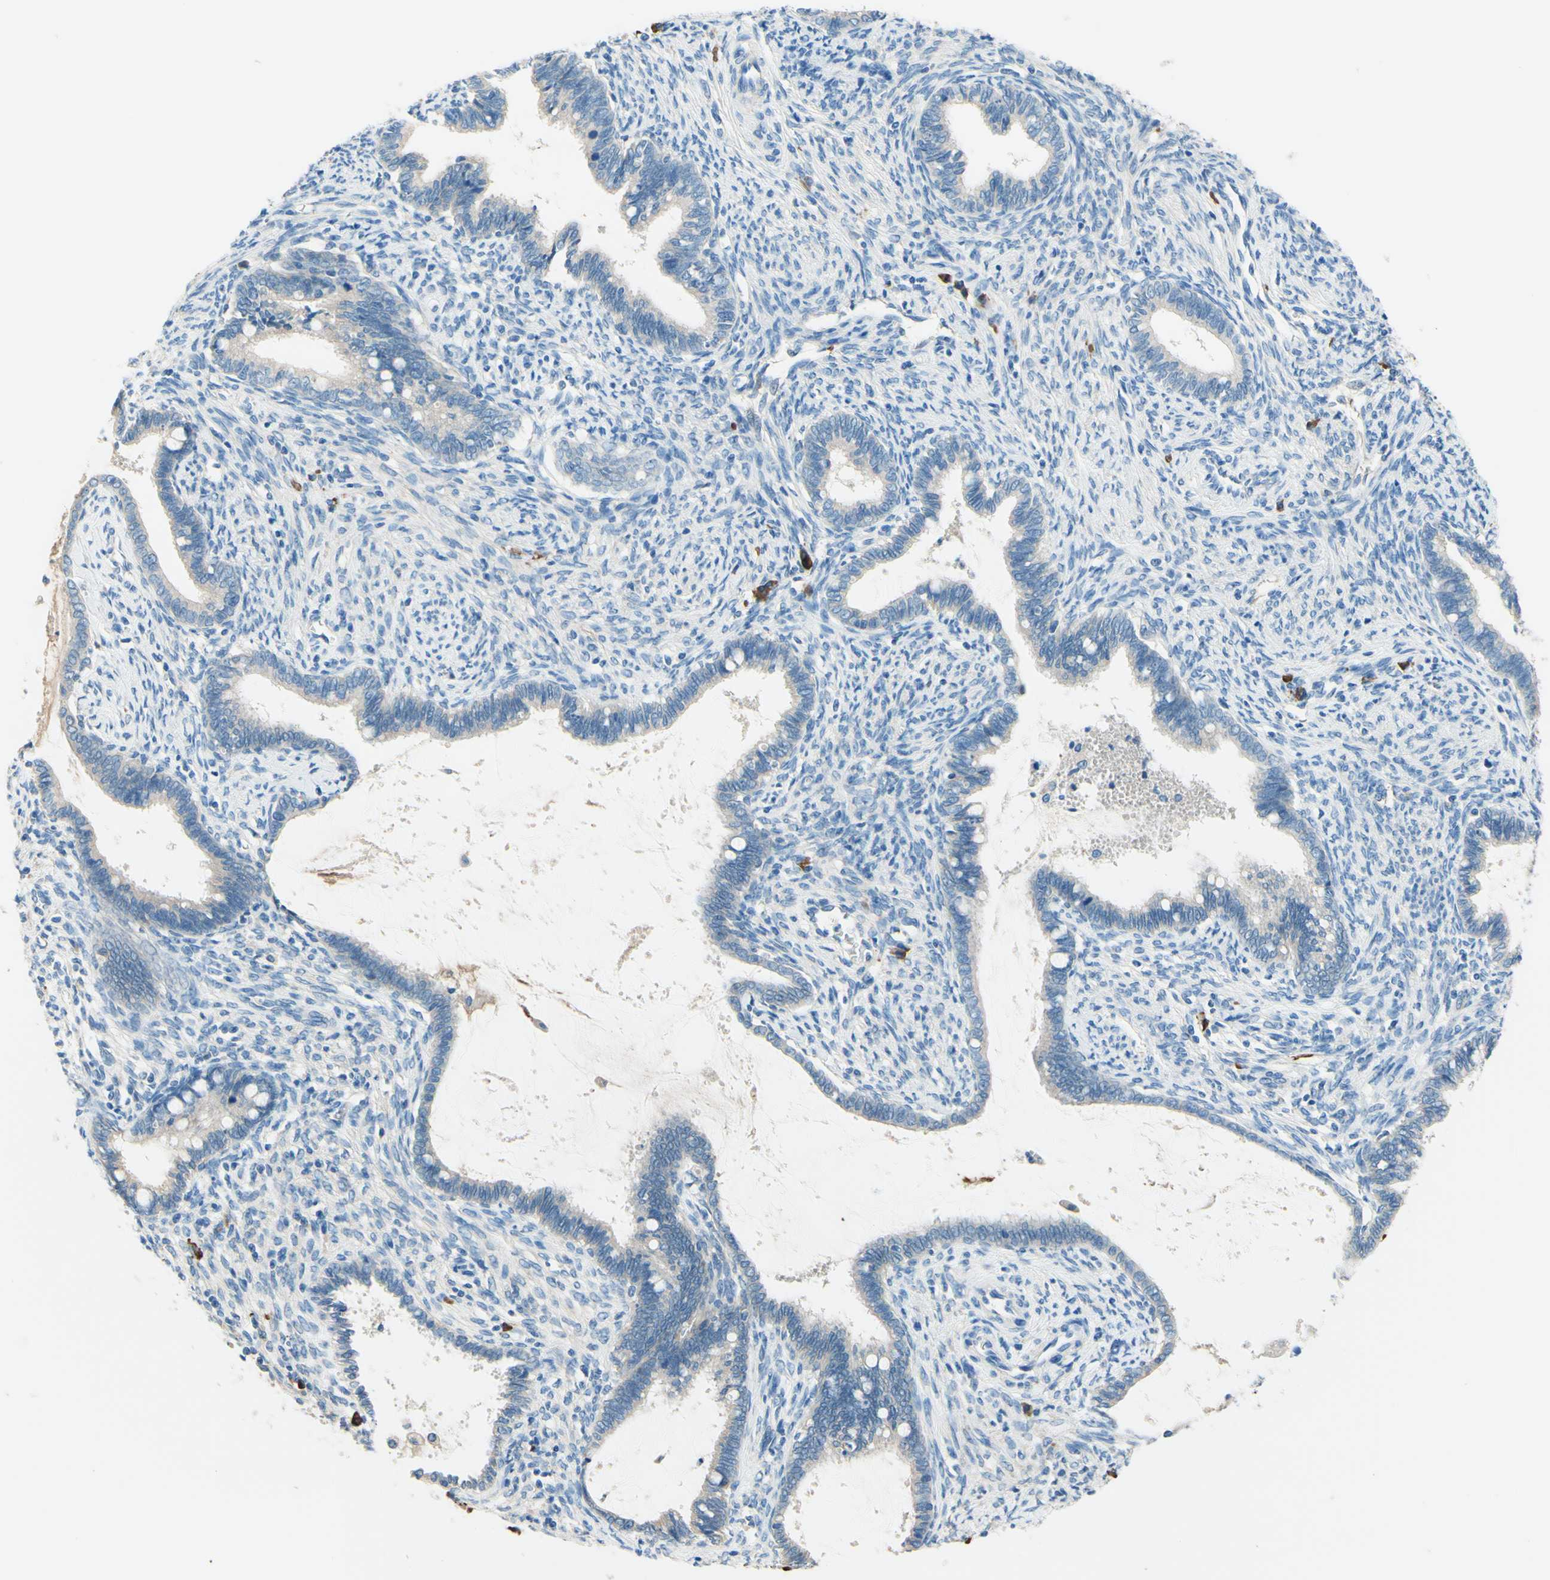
{"staining": {"intensity": "negative", "quantity": "none", "location": "none"}, "tissue": "cervical cancer", "cell_type": "Tumor cells", "image_type": "cancer", "snomed": [{"axis": "morphology", "description": "Adenocarcinoma, NOS"}, {"axis": "topography", "description": "Cervix"}], "caption": "Immunohistochemistry micrograph of human adenocarcinoma (cervical) stained for a protein (brown), which displays no positivity in tumor cells.", "gene": "PASD1", "patient": {"sex": "female", "age": 44}}